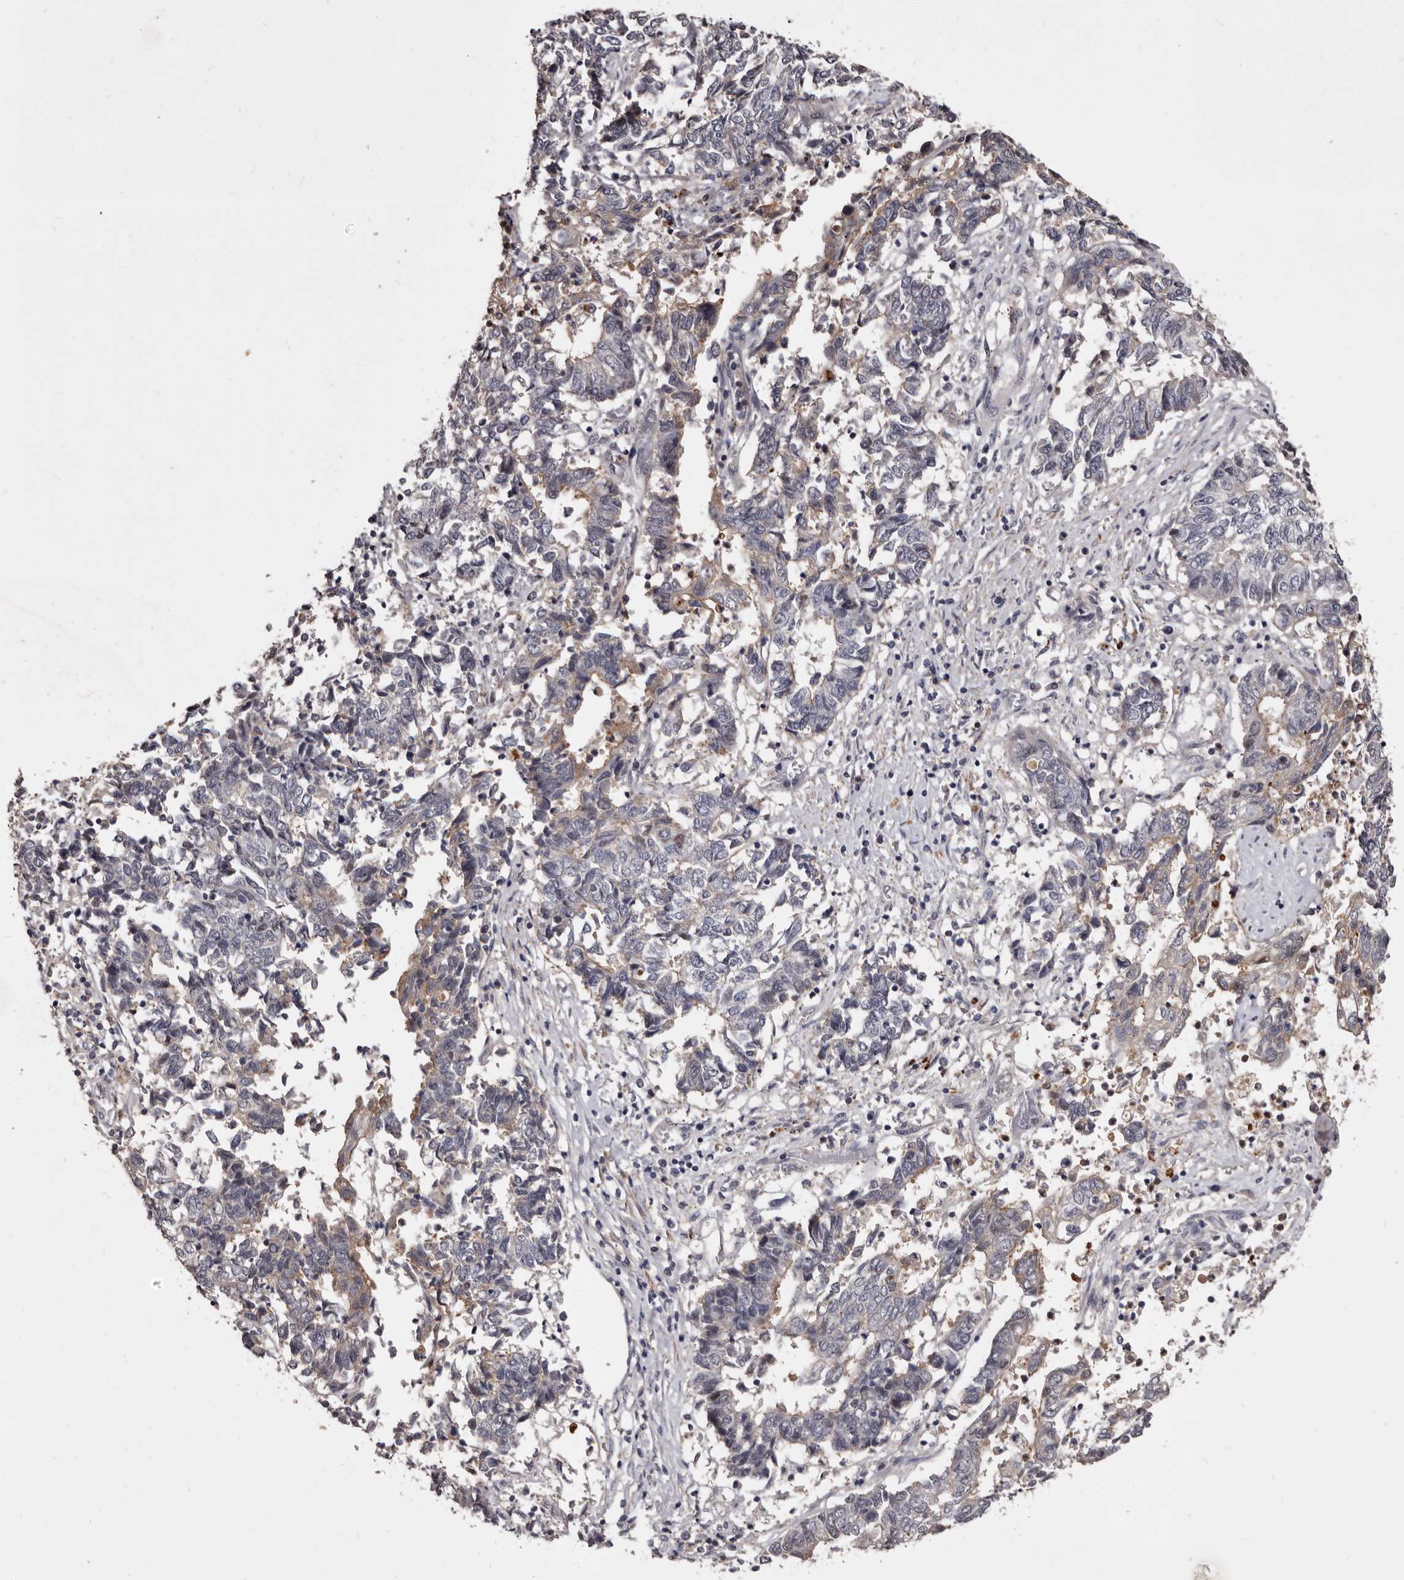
{"staining": {"intensity": "negative", "quantity": "none", "location": "none"}, "tissue": "endometrial cancer", "cell_type": "Tumor cells", "image_type": "cancer", "snomed": [{"axis": "morphology", "description": "Adenocarcinoma, NOS"}, {"axis": "topography", "description": "Endometrium"}], "caption": "The micrograph demonstrates no staining of tumor cells in endometrial cancer (adenocarcinoma). Brightfield microscopy of immunohistochemistry (IHC) stained with DAB (3,3'-diaminobenzidine) (brown) and hematoxylin (blue), captured at high magnification.", "gene": "SLC10A4", "patient": {"sex": "female", "age": 80}}